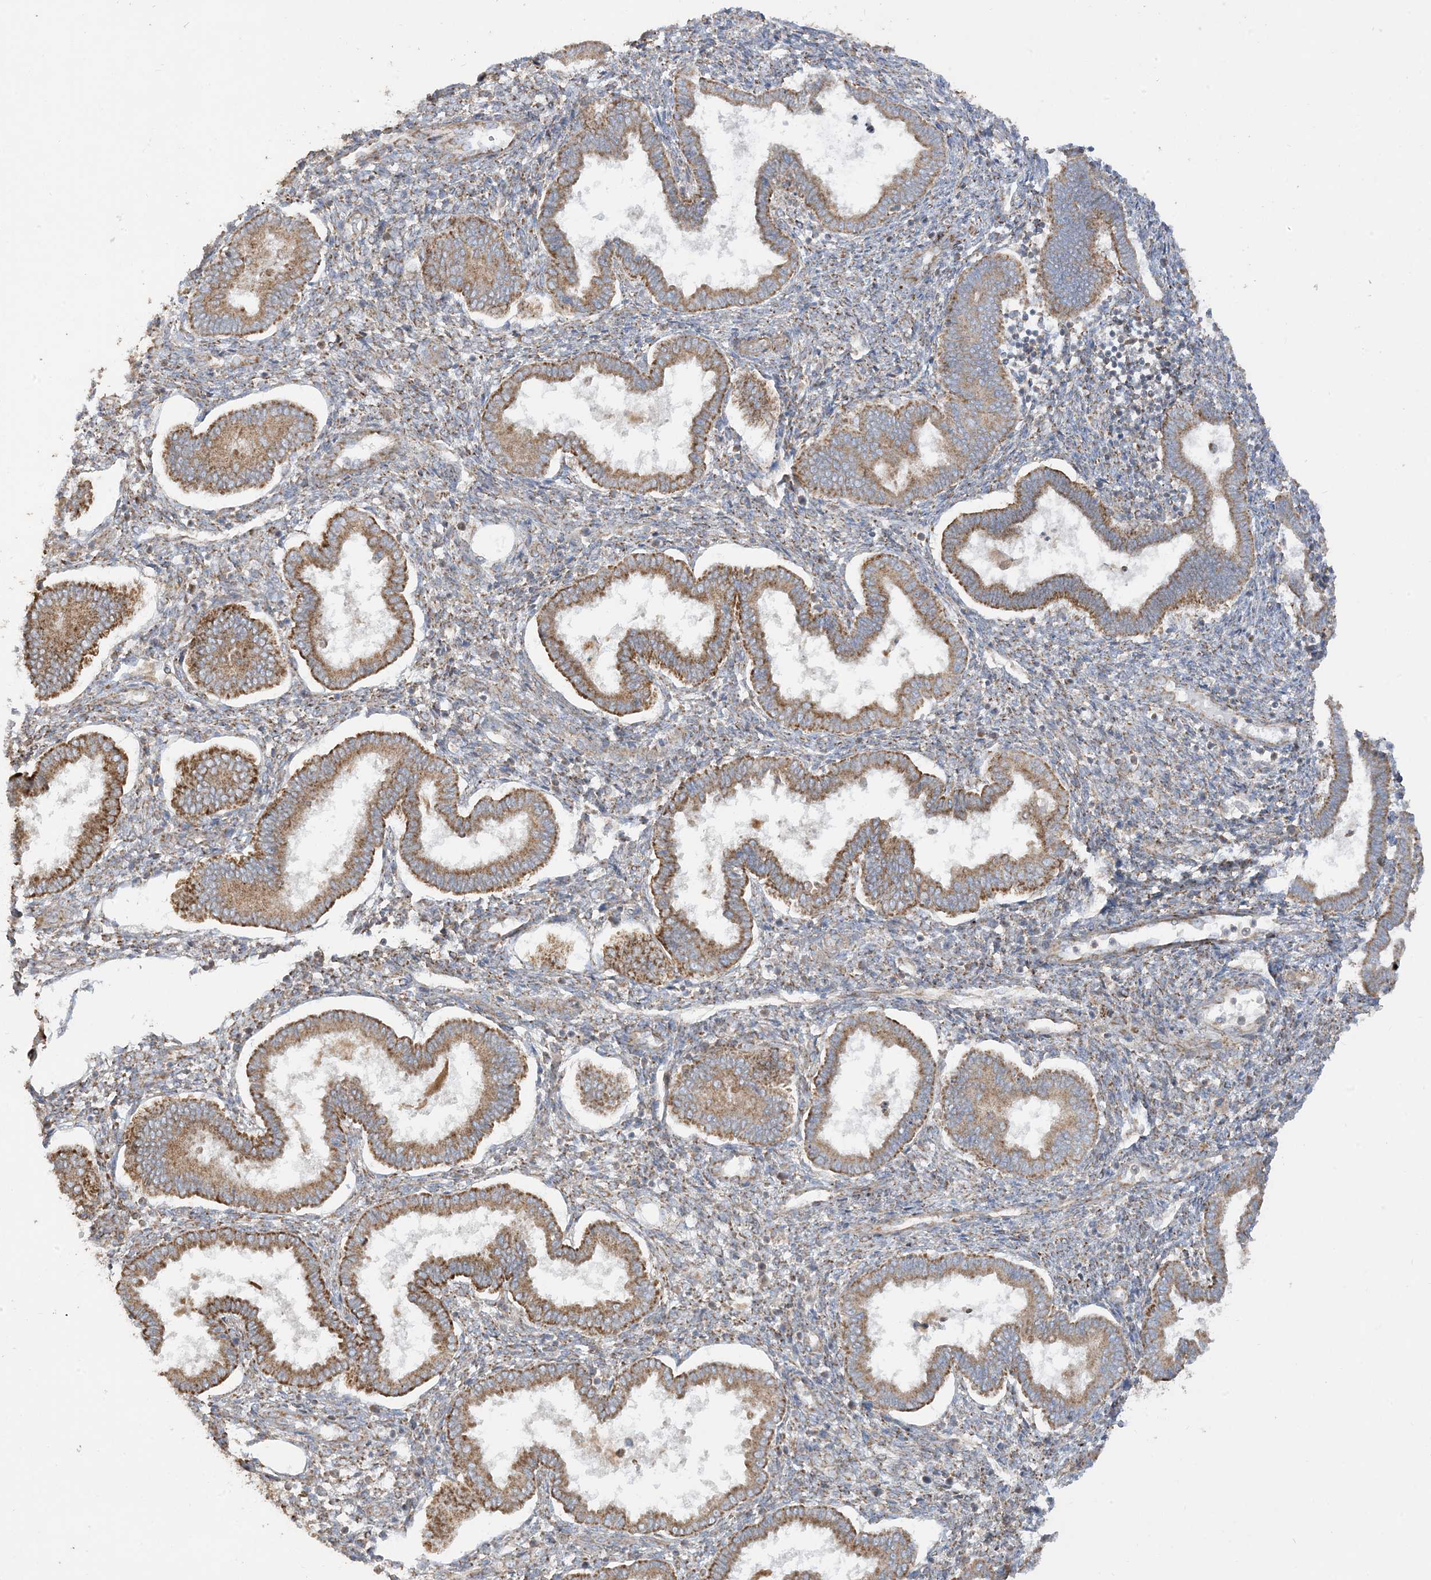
{"staining": {"intensity": "strong", "quantity": "25%-75%", "location": "cytoplasmic/membranous"}, "tissue": "endometrium", "cell_type": "Cells in endometrial stroma", "image_type": "normal", "snomed": [{"axis": "morphology", "description": "Normal tissue, NOS"}, {"axis": "topography", "description": "Endometrium"}], "caption": "Immunohistochemical staining of benign endometrium displays strong cytoplasmic/membranous protein staining in approximately 25%-75% of cells in endometrial stroma.", "gene": "NDUFAF3", "patient": {"sex": "female", "age": 24}}